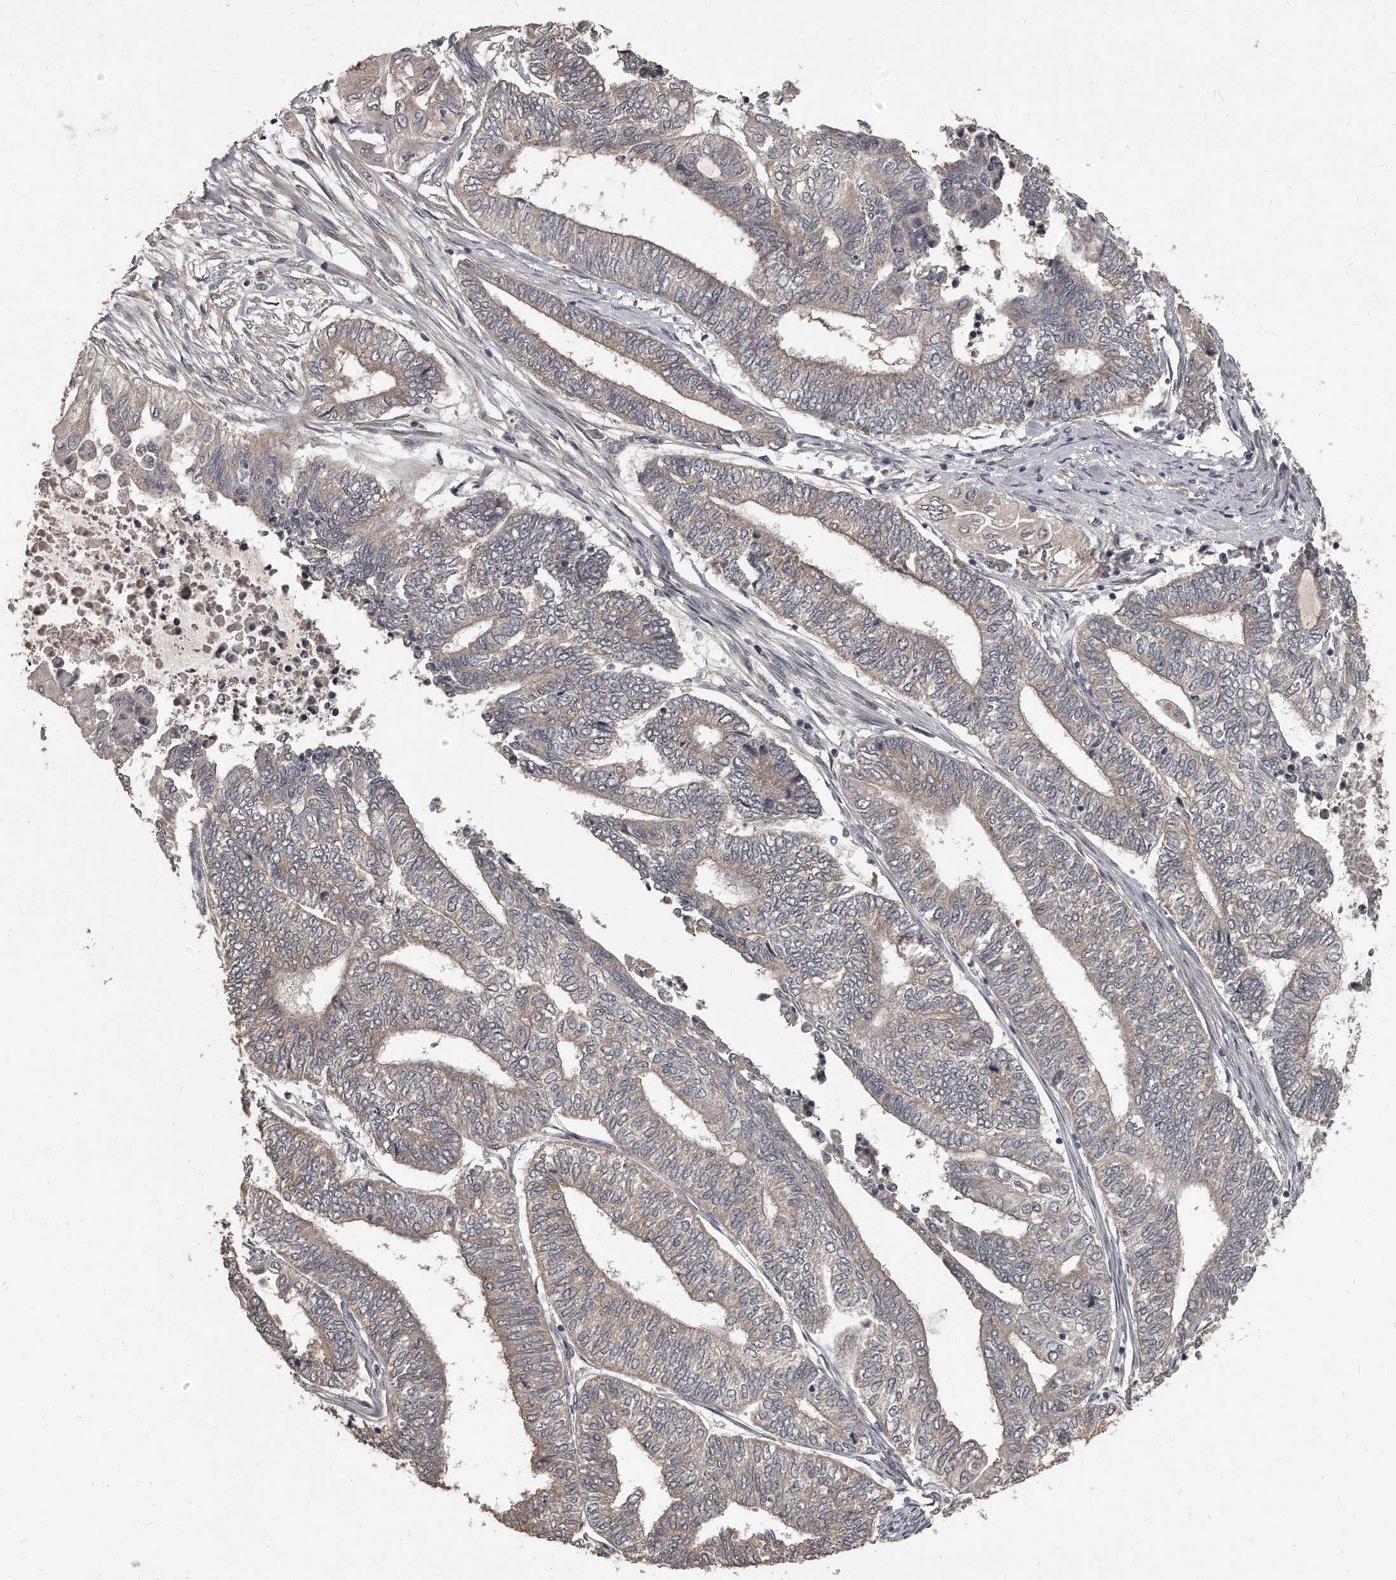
{"staining": {"intensity": "negative", "quantity": "none", "location": "none"}, "tissue": "endometrial cancer", "cell_type": "Tumor cells", "image_type": "cancer", "snomed": [{"axis": "morphology", "description": "Adenocarcinoma, NOS"}, {"axis": "topography", "description": "Uterus"}, {"axis": "topography", "description": "Endometrium"}], "caption": "Human endometrial cancer stained for a protein using immunohistochemistry (IHC) exhibits no staining in tumor cells.", "gene": "GRB10", "patient": {"sex": "female", "age": 70}}